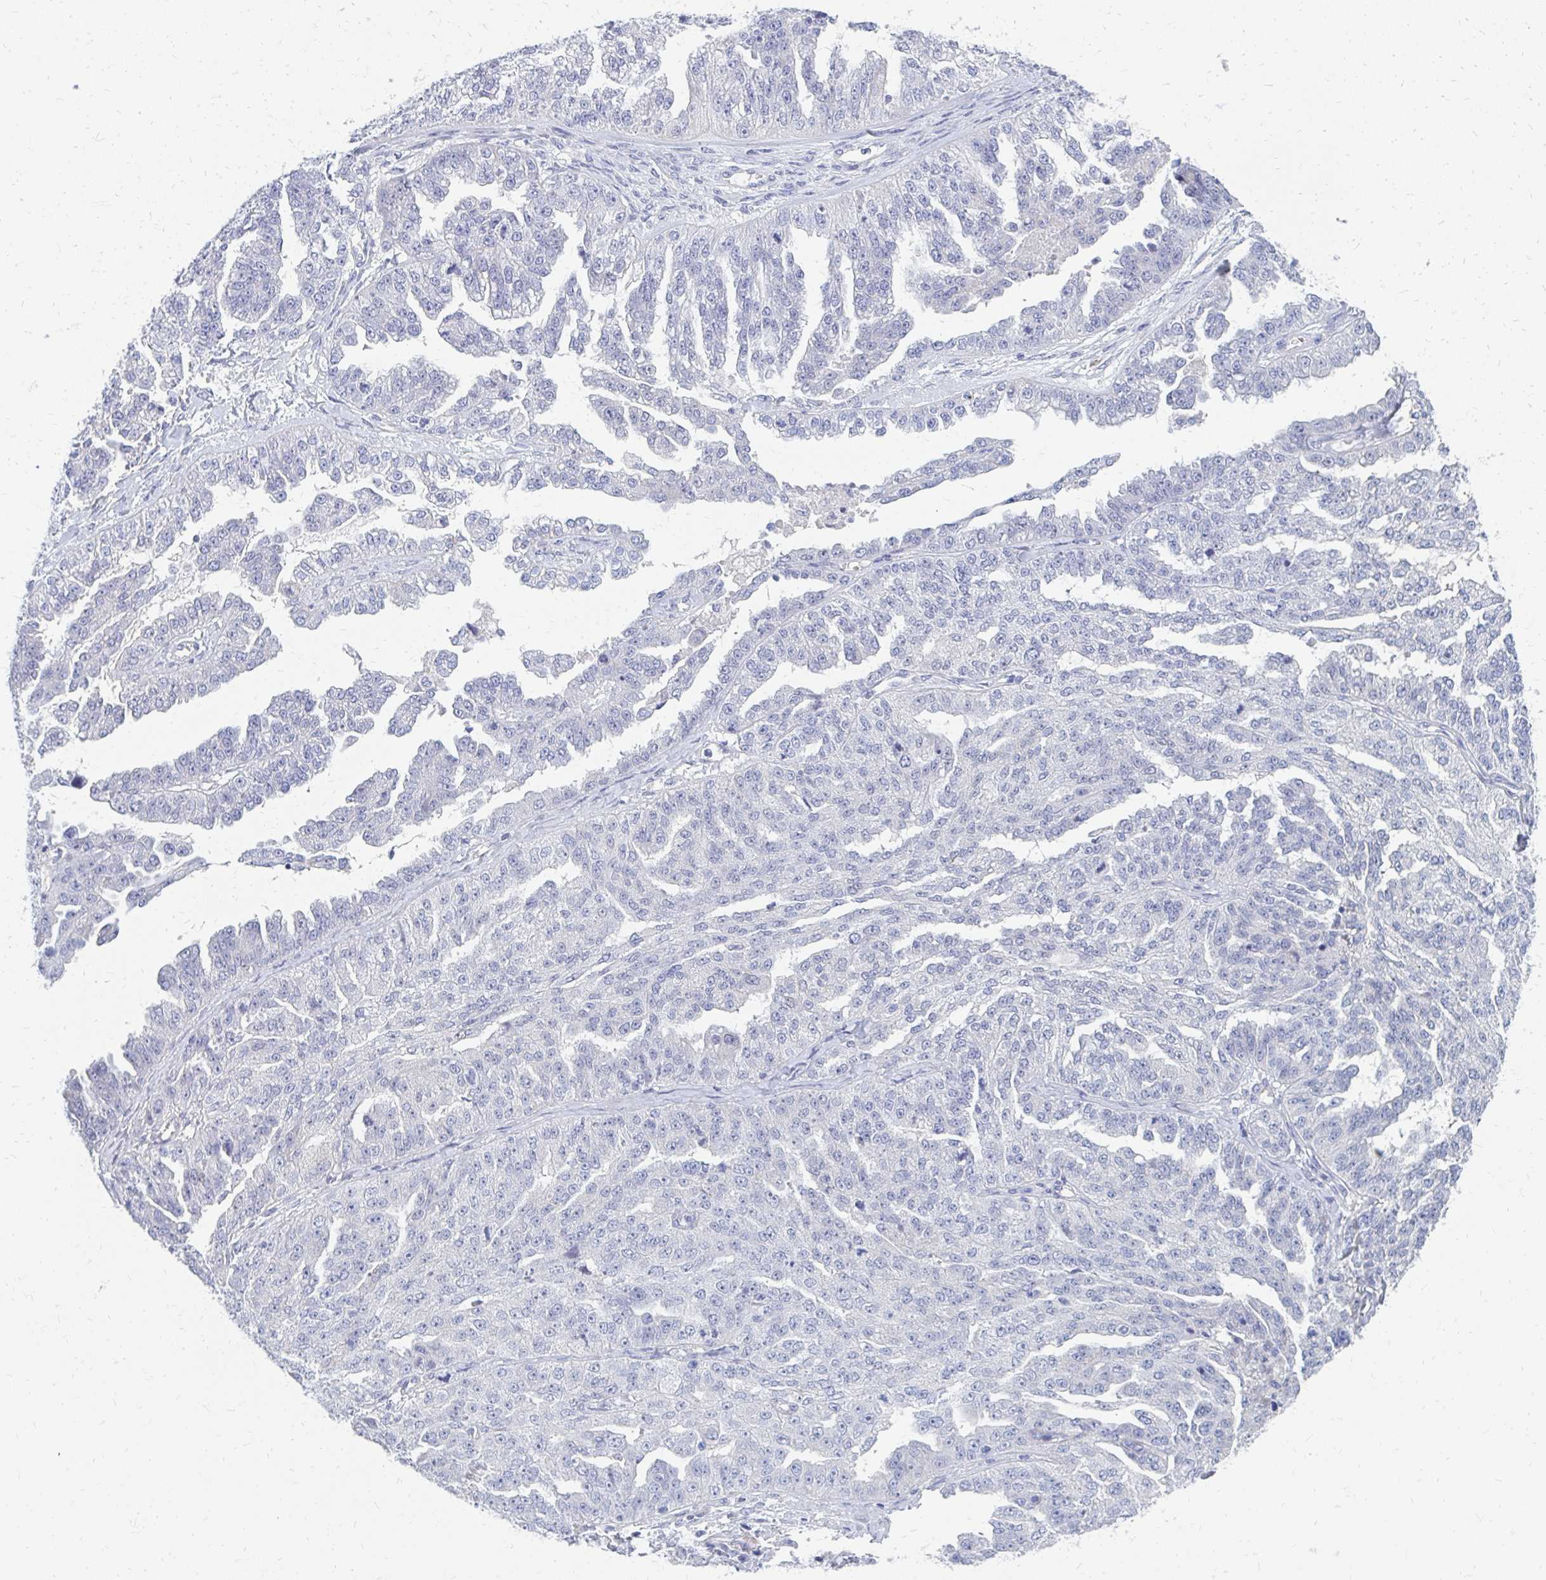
{"staining": {"intensity": "negative", "quantity": "none", "location": "none"}, "tissue": "ovarian cancer", "cell_type": "Tumor cells", "image_type": "cancer", "snomed": [{"axis": "morphology", "description": "Cystadenocarcinoma, serous, NOS"}, {"axis": "topography", "description": "Ovary"}], "caption": "Tumor cells are negative for protein expression in human ovarian cancer (serous cystadenocarcinoma).", "gene": "OR10V1", "patient": {"sex": "female", "age": 58}}